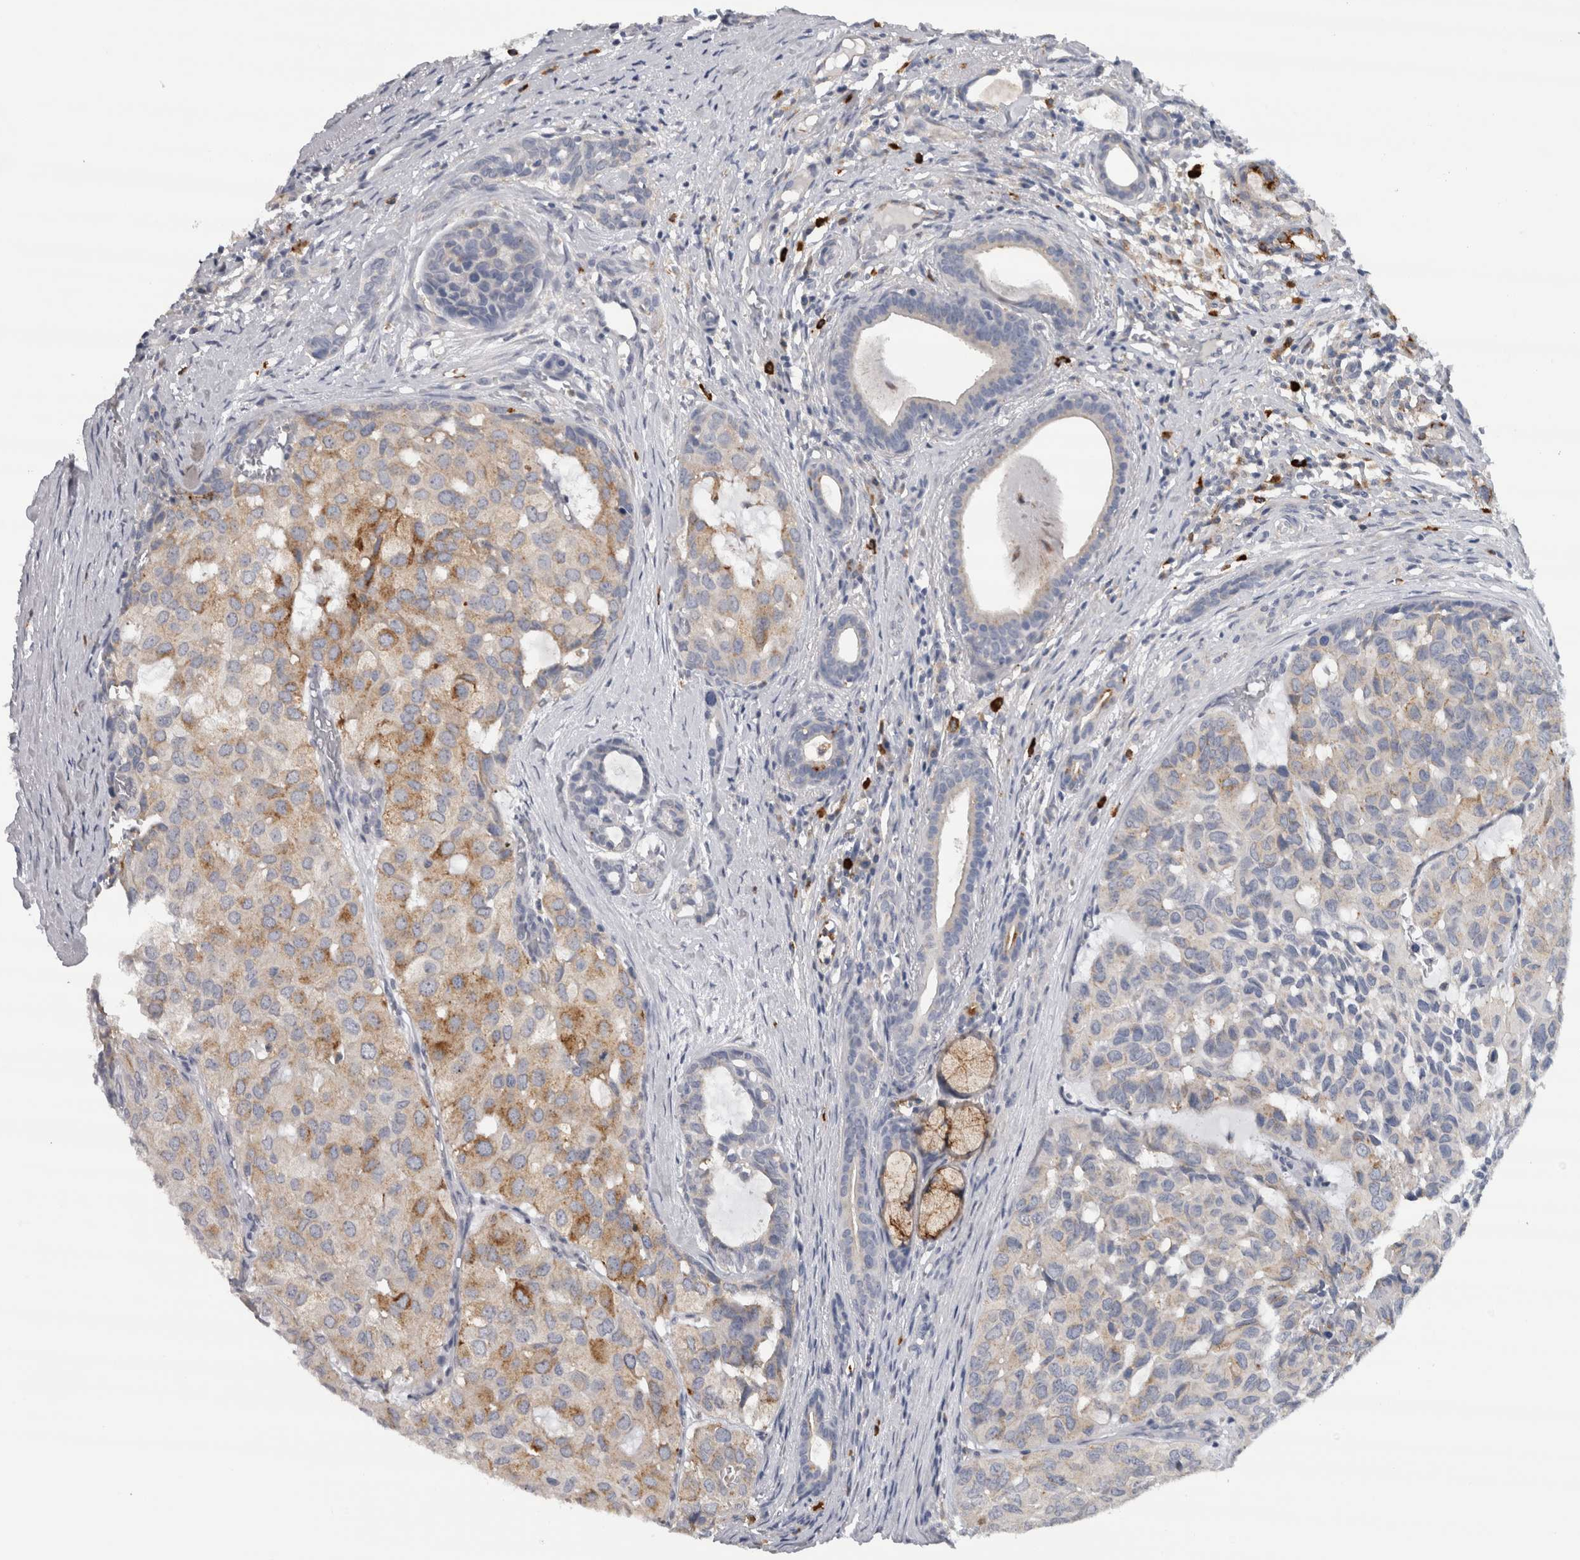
{"staining": {"intensity": "moderate", "quantity": ">75%", "location": "cytoplasmic/membranous"}, "tissue": "head and neck cancer", "cell_type": "Tumor cells", "image_type": "cancer", "snomed": [{"axis": "morphology", "description": "Adenocarcinoma, NOS"}, {"axis": "topography", "description": "Salivary gland, NOS"}, {"axis": "topography", "description": "Head-Neck"}], "caption": "Moderate cytoplasmic/membranous positivity is present in about >75% of tumor cells in head and neck cancer (adenocarcinoma).", "gene": "CD63", "patient": {"sex": "female", "age": 76}}